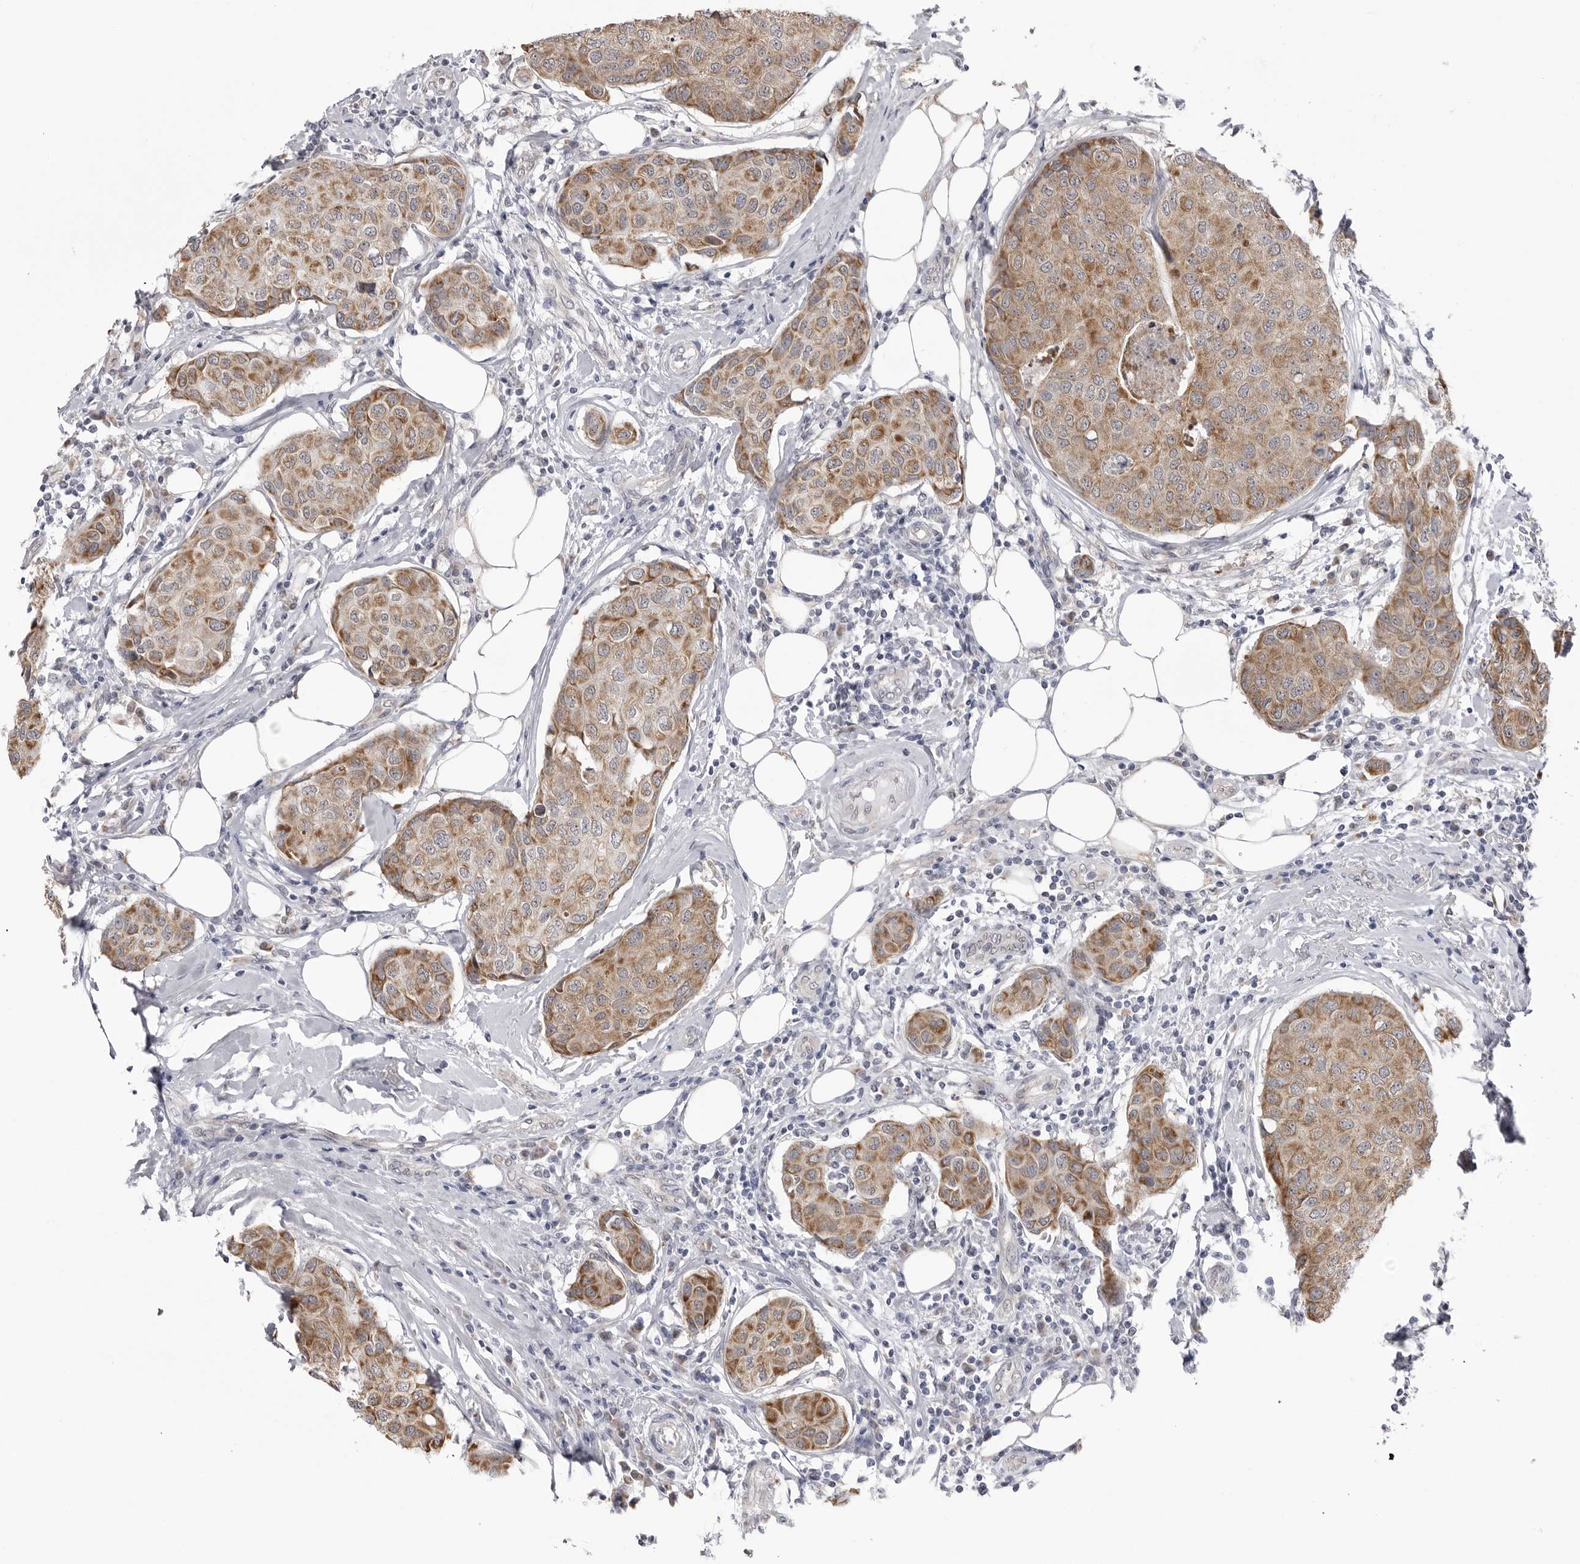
{"staining": {"intensity": "moderate", "quantity": ">75%", "location": "cytoplasmic/membranous"}, "tissue": "breast cancer", "cell_type": "Tumor cells", "image_type": "cancer", "snomed": [{"axis": "morphology", "description": "Duct carcinoma"}, {"axis": "topography", "description": "Breast"}], "caption": "Immunohistochemical staining of human breast cancer reveals medium levels of moderate cytoplasmic/membranous positivity in about >75% of tumor cells.", "gene": "FH", "patient": {"sex": "female", "age": 80}}